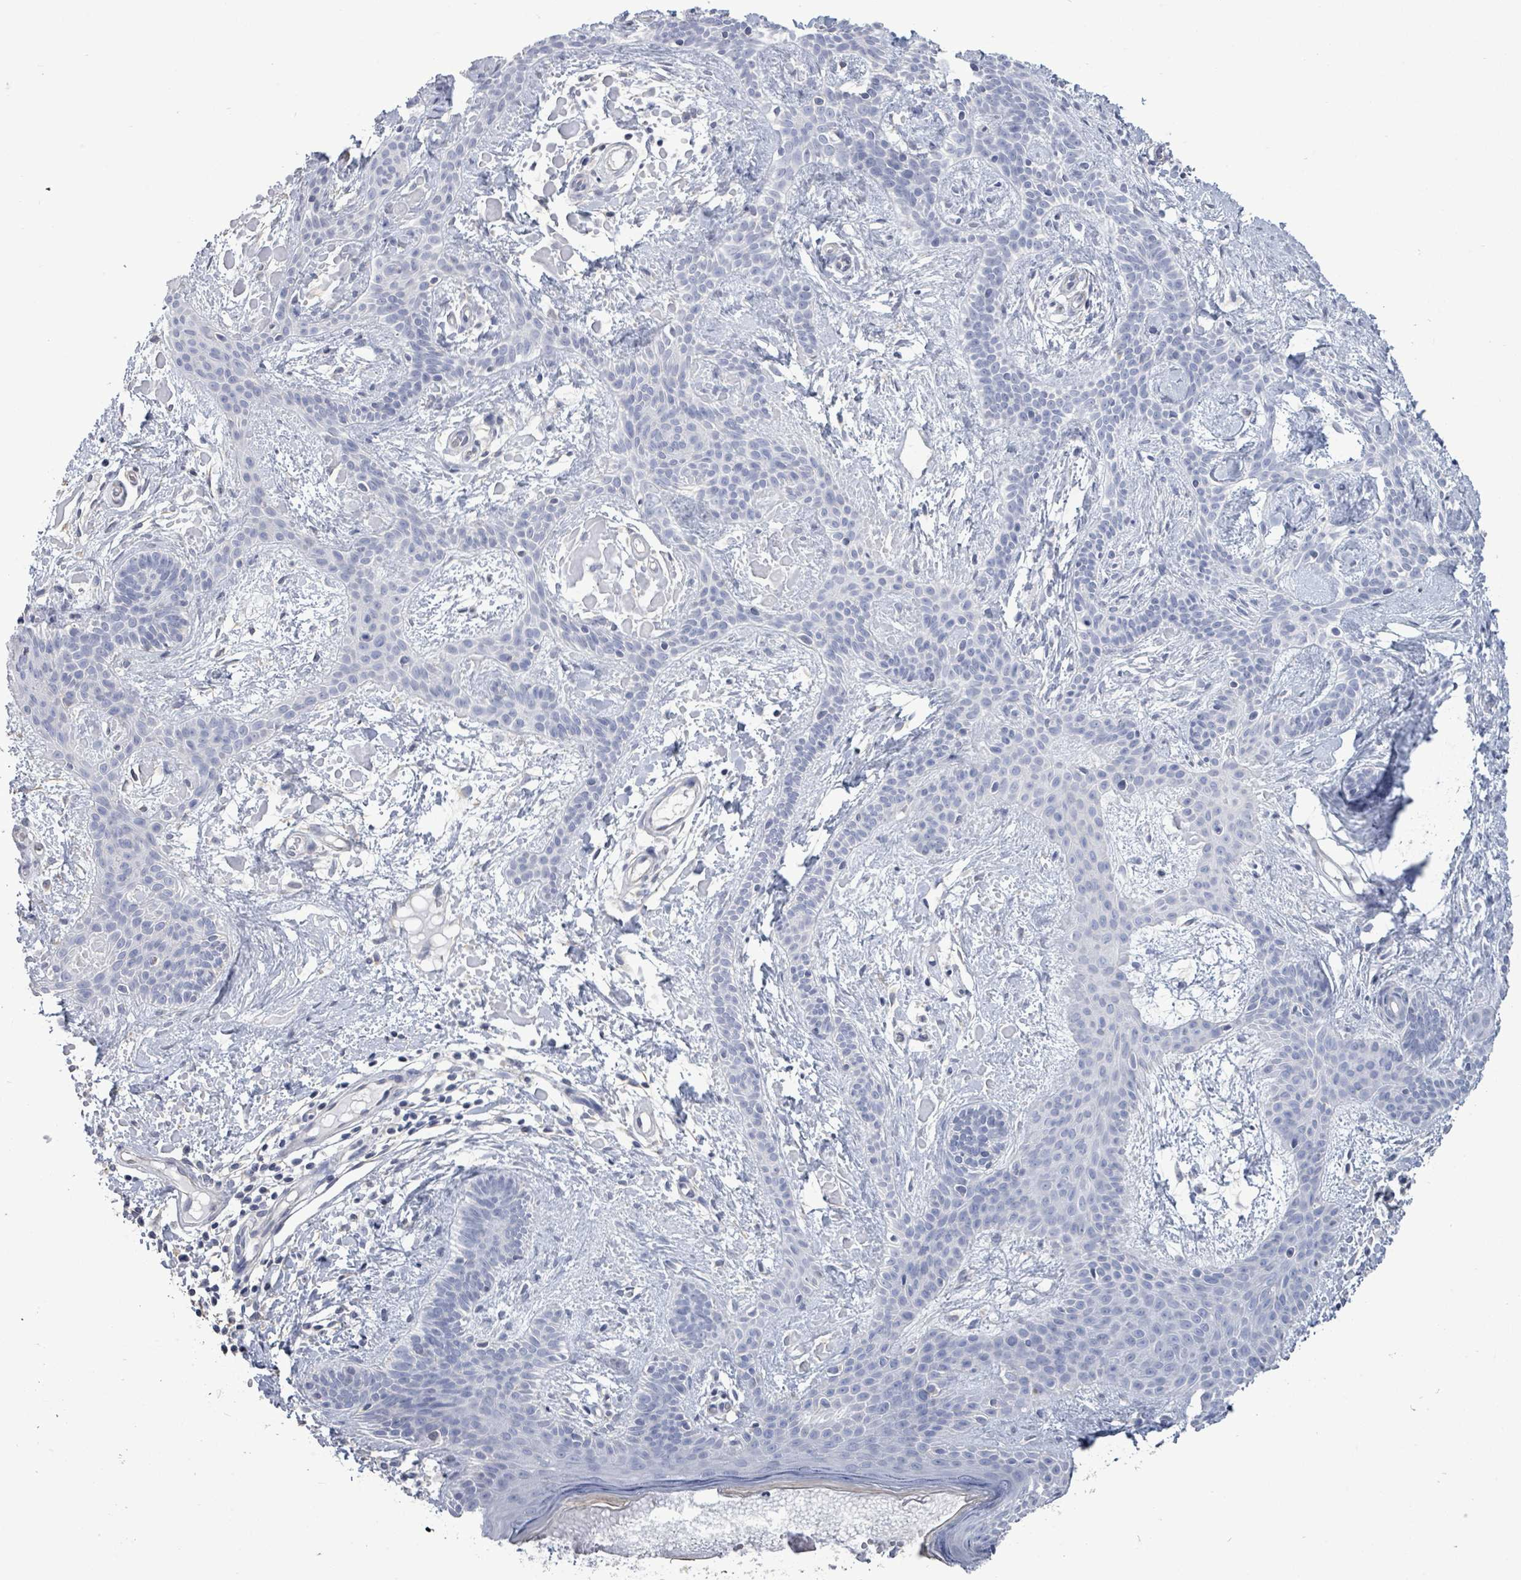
{"staining": {"intensity": "negative", "quantity": "none", "location": "none"}, "tissue": "skin cancer", "cell_type": "Tumor cells", "image_type": "cancer", "snomed": [{"axis": "morphology", "description": "Basal cell carcinoma"}, {"axis": "topography", "description": "Skin"}], "caption": "The micrograph shows no significant expression in tumor cells of basal cell carcinoma (skin).", "gene": "CT45A5", "patient": {"sex": "male", "age": 78}}